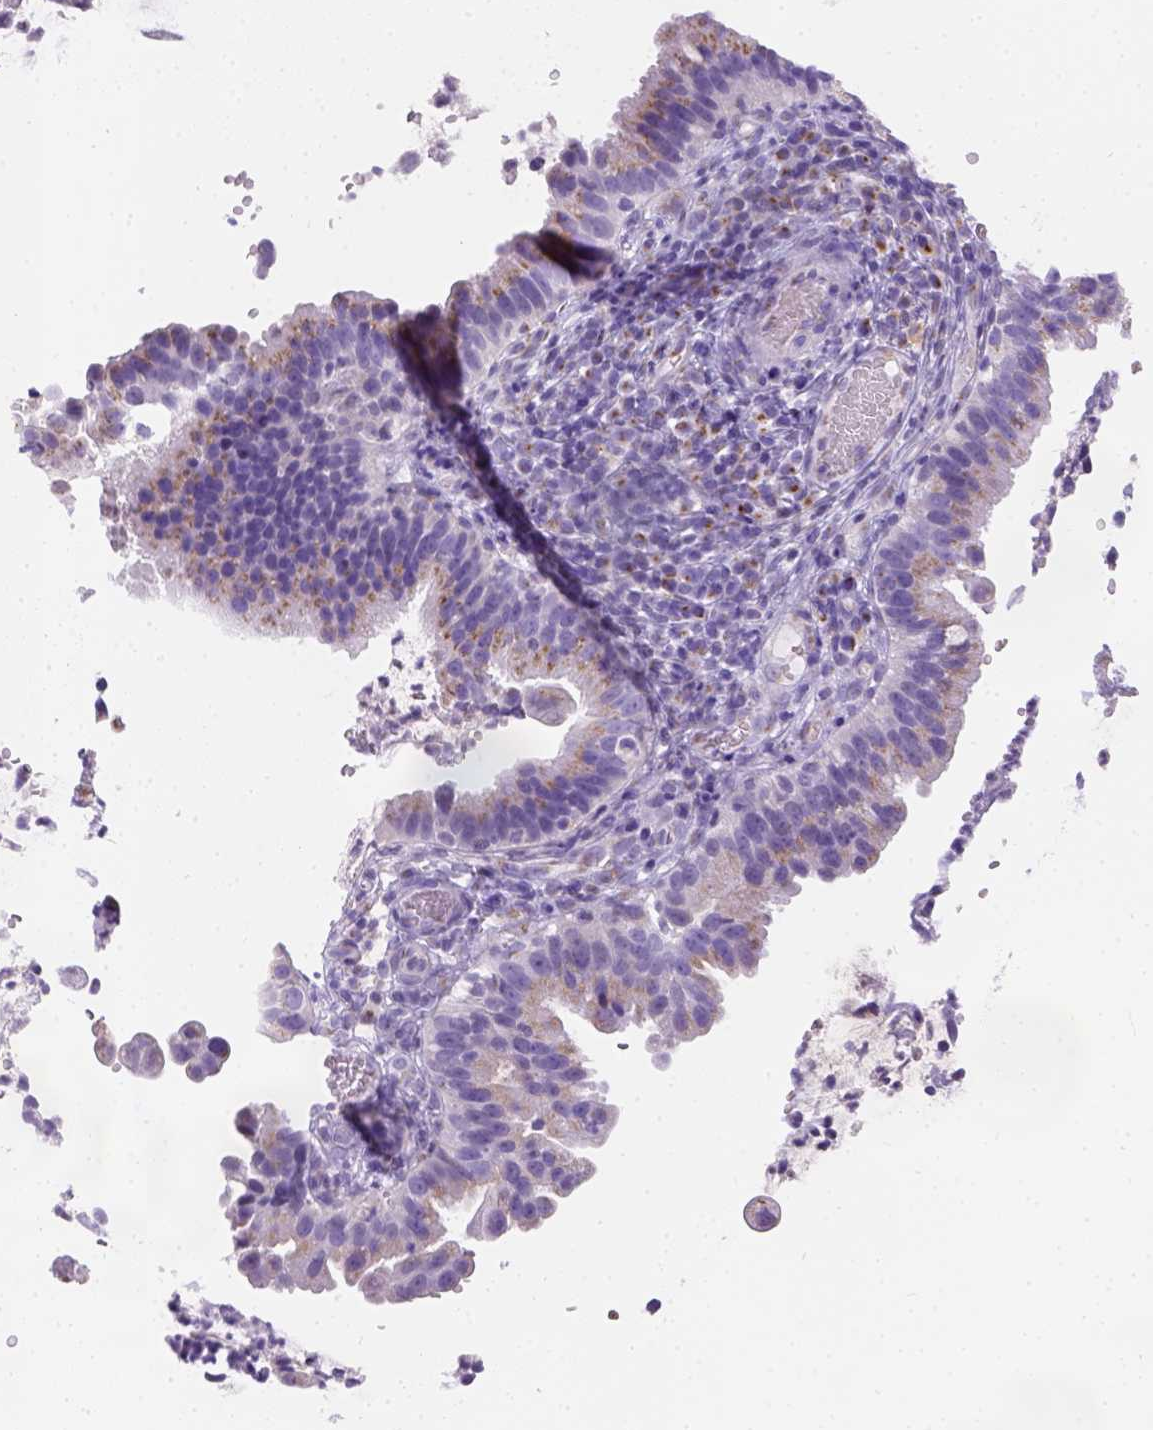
{"staining": {"intensity": "moderate", "quantity": ">75%", "location": "cytoplasmic/membranous"}, "tissue": "cervical cancer", "cell_type": "Tumor cells", "image_type": "cancer", "snomed": [{"axis": "morphology", "description": "Adenocarcinoma, NOS"}, {"axis": "topography", "description": "Cervix"}], "caption": "Immunohistochemical staining of cervical cancer (adenocarcinoma) displays medium levels of moderate cytoplasmic/membranous protein staining in approximately >75% of tumor cells.", "gene": "PHF7", "patient": {"sex": "female", "age": 34}}